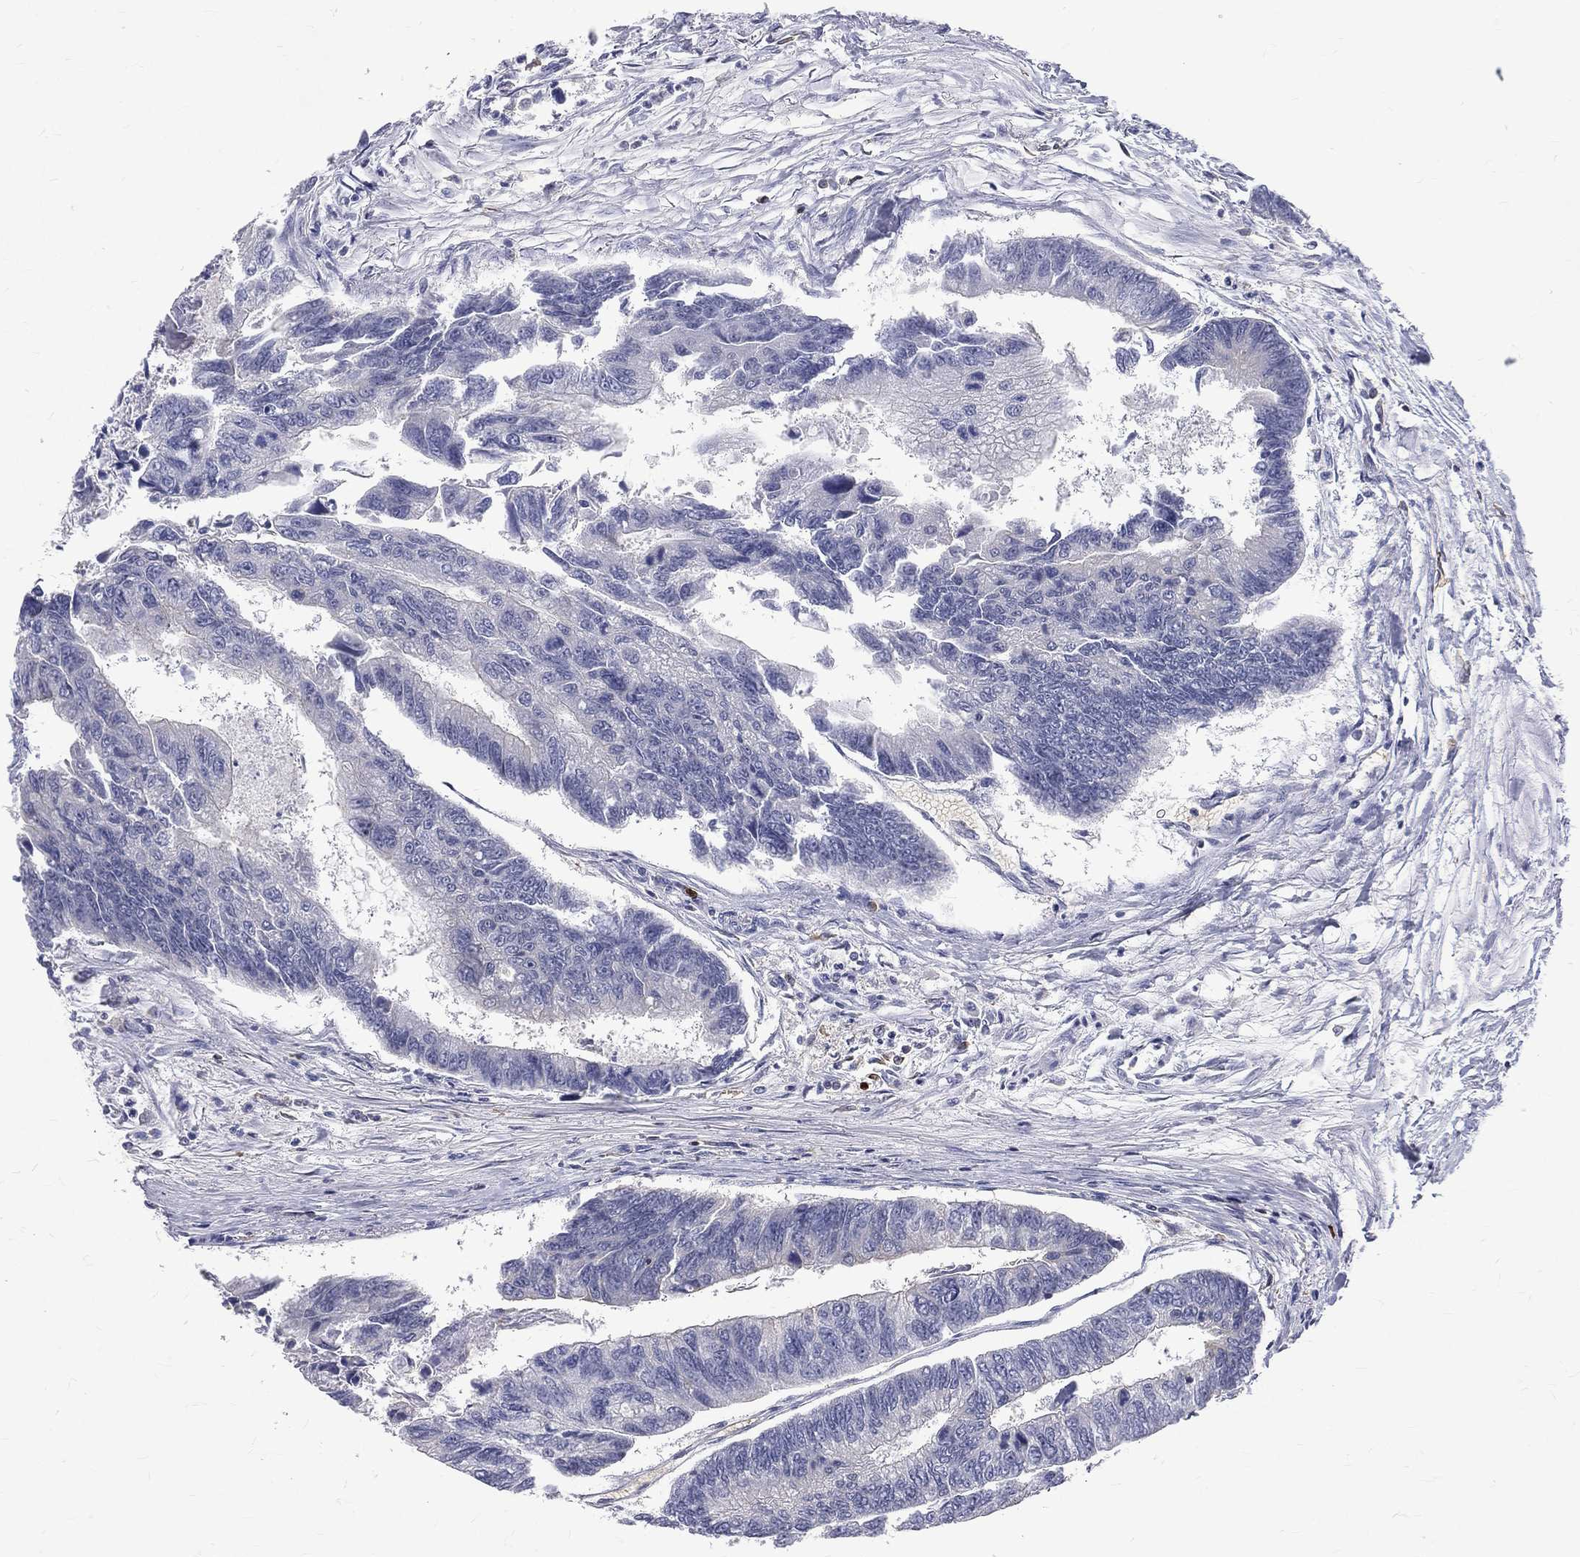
{"staining": {"intensity": "negative", "quantity": "none", "location": "none"}, "tissue": "colorectal cancer", "cell_type": "Tumor cells", "image_type": "cancer", "snomed": [{"axis": "morphology", "description": "Adenocarcinoma, NOS"}, {"axis": "topography", "description": "Colon"}], "caption": "Adenocarcinoma (colorectal) was stained to show a protein in brown. There is no significant staining in tumor cells.", "gene": "CTSW", "patient": {"sex": "female", "age": 65}}